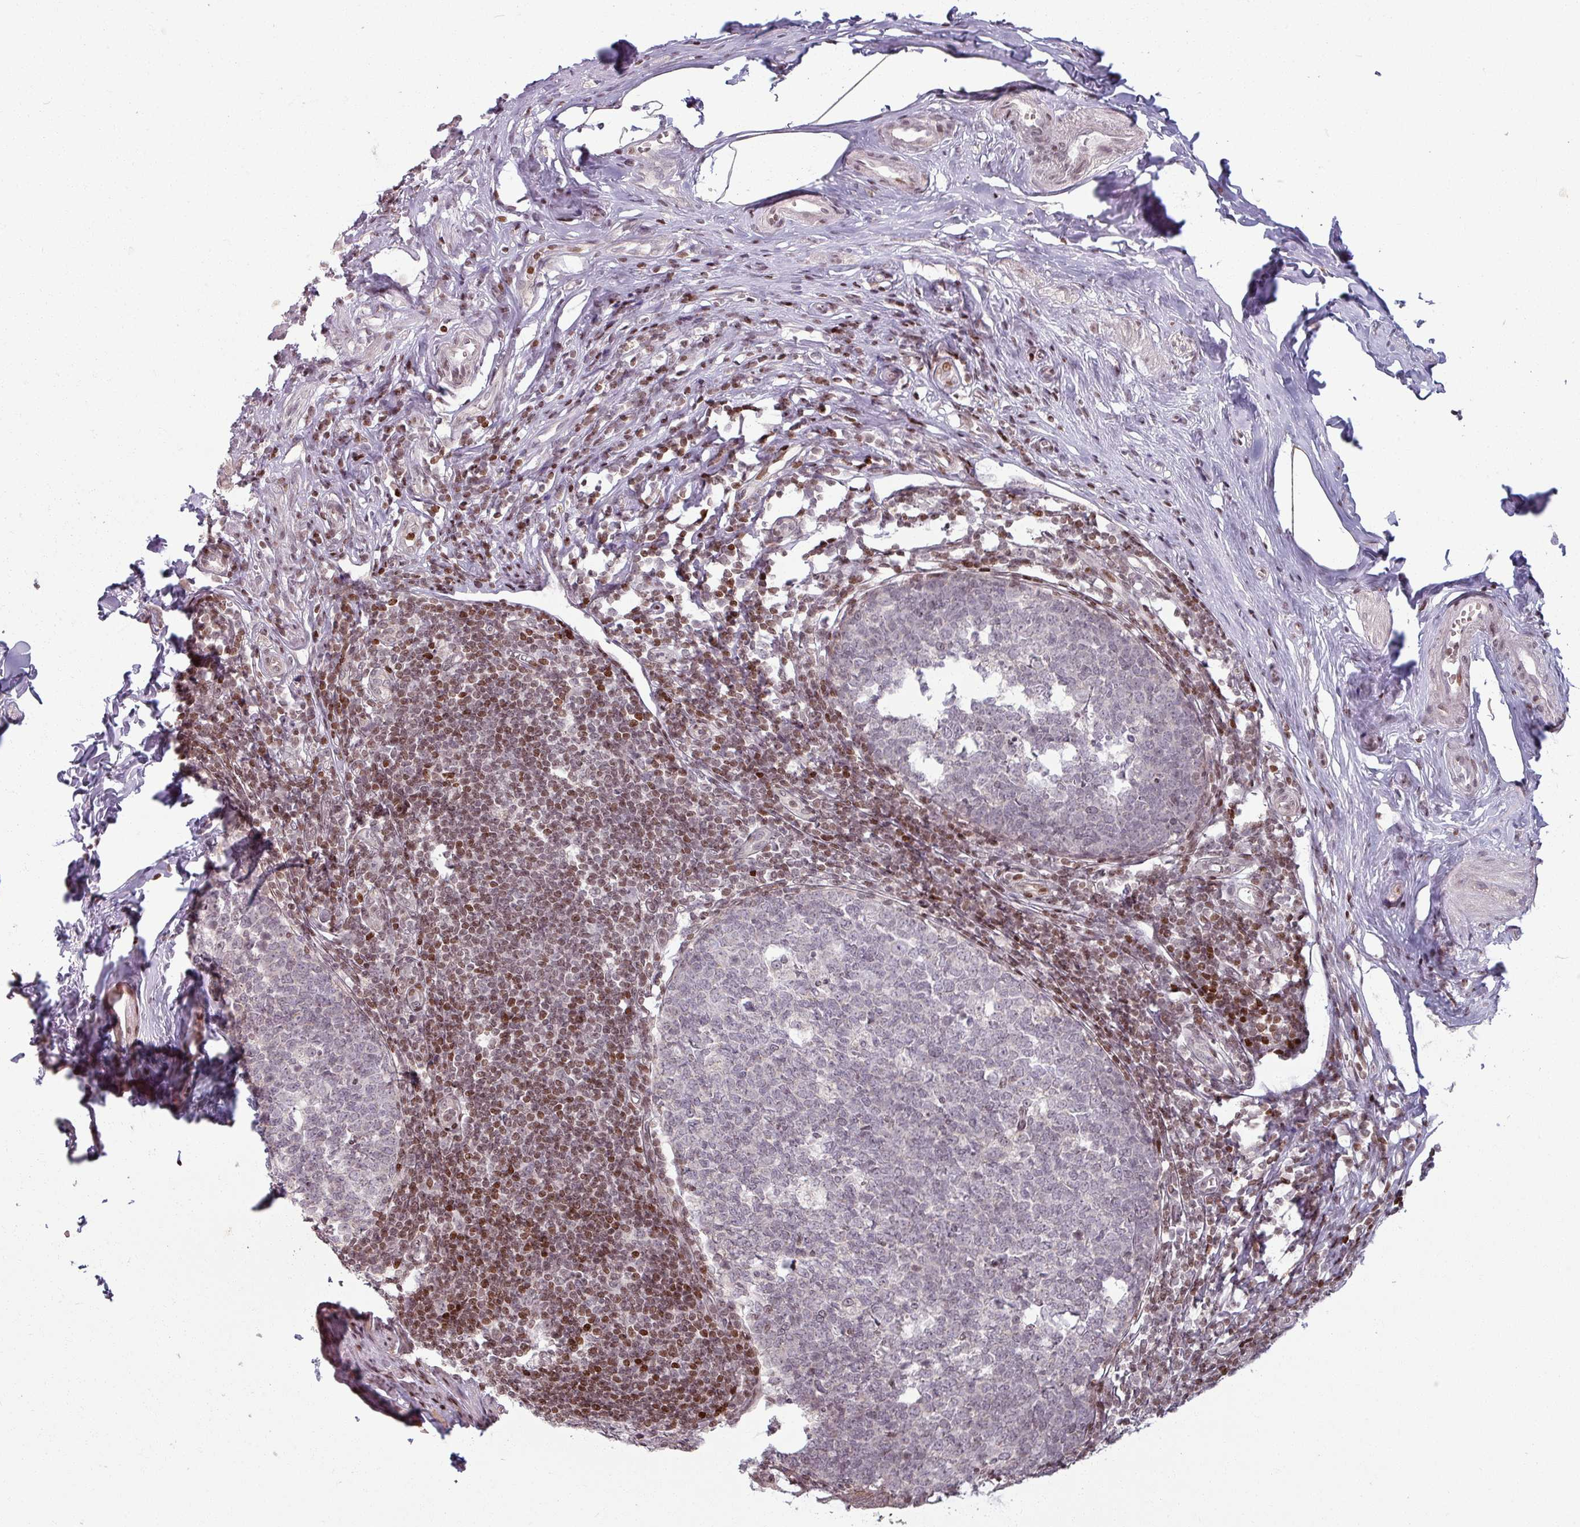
{"staining": {"intensity": "moderate", "quantity": ">75%", "location": "cytoplasmic/membranous,nuclear"}, "tissue": "appendix", "cell_type": "Glandular cells", "image_type": "normal", "snomed": [{"axis": "morphology", "description": "Normal tissue, NOS"}, {"axis": "topography", "description": "Appendix"}], "caption": "Immunohistochemical staining of benign appendix exhibits >75% levels of moderate cytoplasmic/membranous,nuclear protein staining in about >75% of glandular cells. (Brightfield microscopy of DAB IHC at high magnification).", "gene": "NCOR1", "patient": {"sex": "male", "age": 56}}